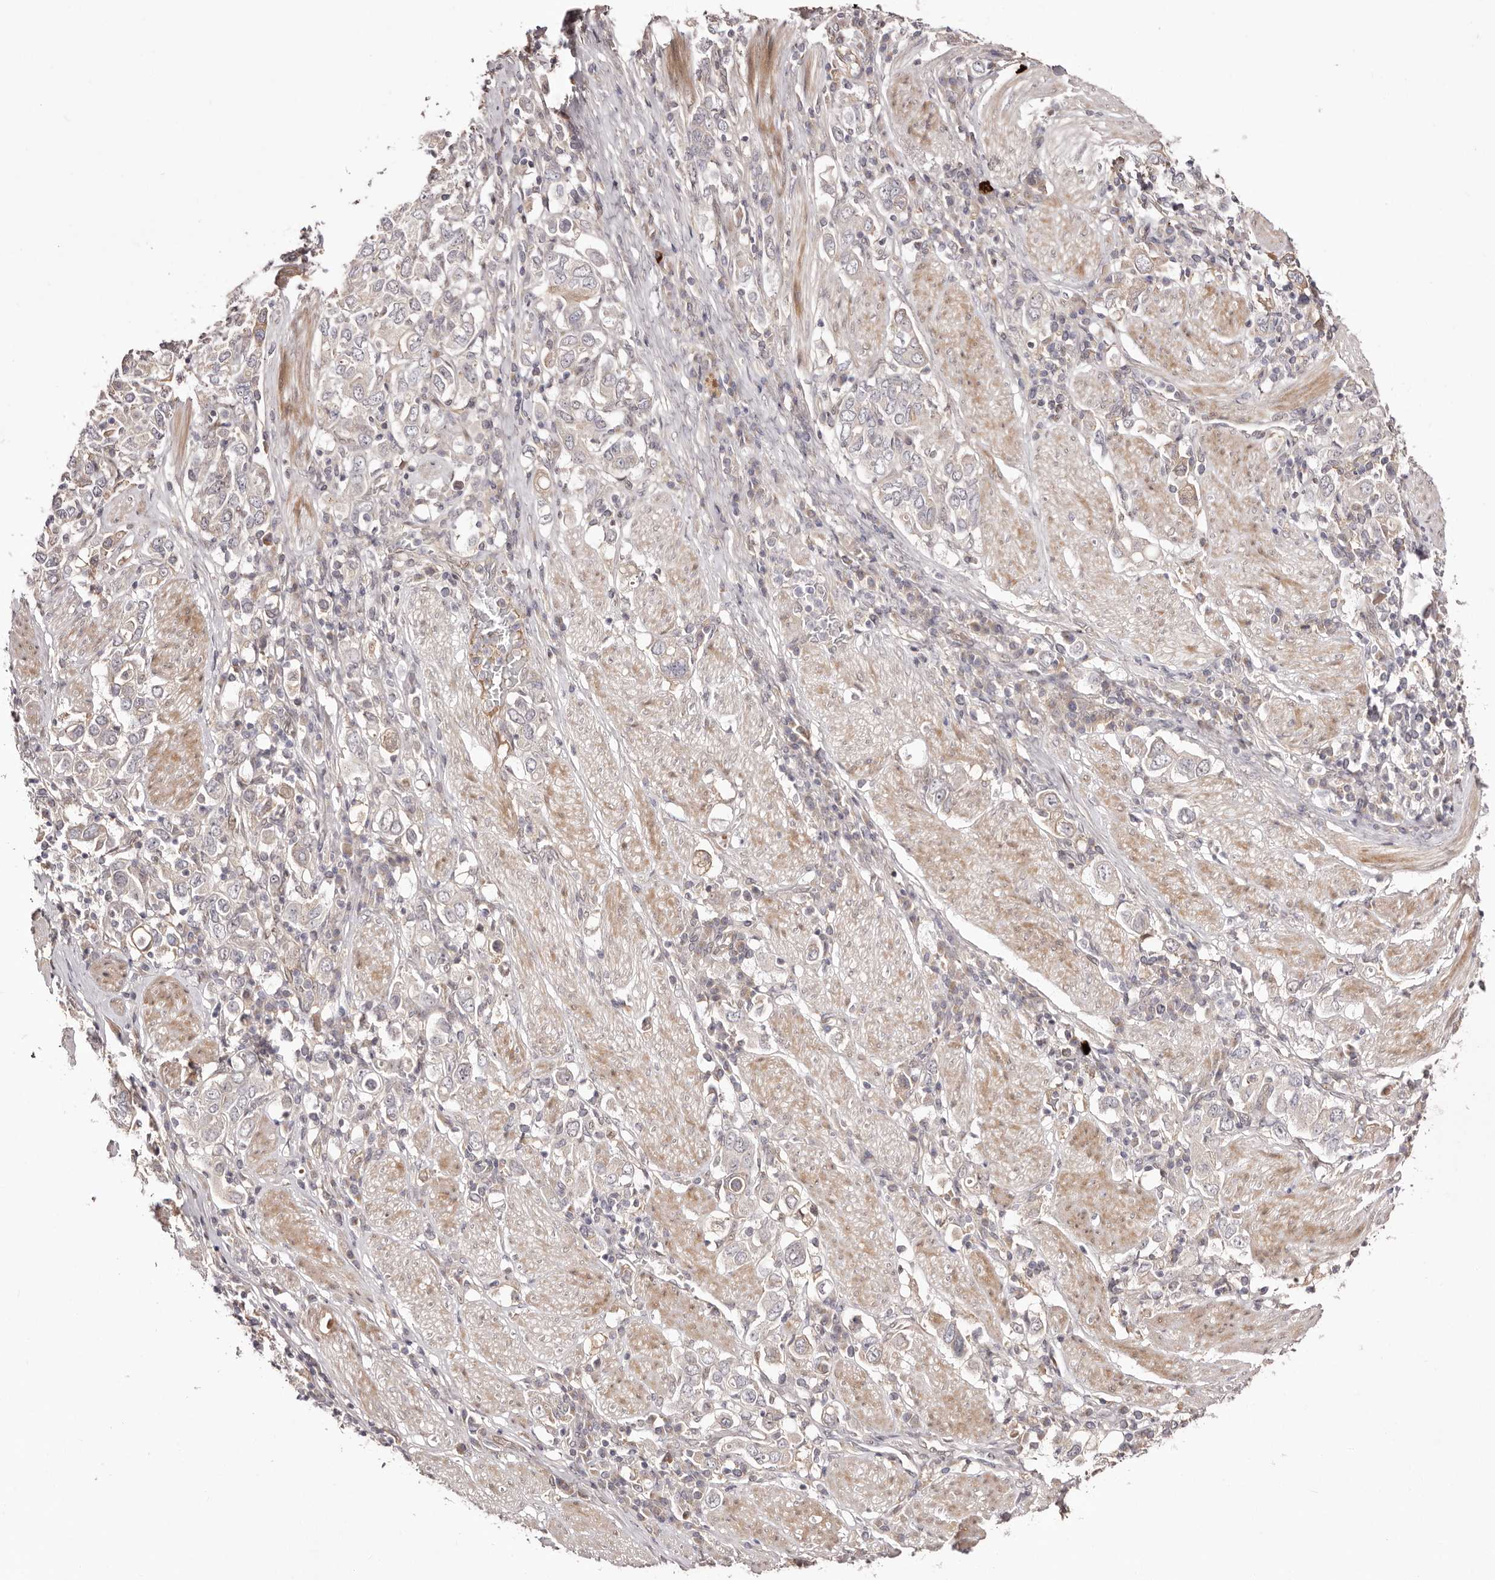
{"staining": {"intensity": "negative", "quantity": "none", "location": "none"}, "tissue": "stomach cancer", "cell_type": "Tumor cells", "image_type": "cancer", "snomed": [{"axis": "morphology", "description": "Adenocarcinoma, NOS"}, {"axis": "topography", "description": "Stomach, upper"}], "caption": "Human stomach cancer stained for a protein using immunohistochemistry (IHC) reveals no positivity in tumor cells.", "gene": "EGR3", "patient": {"sex": "male", "age": 62}}